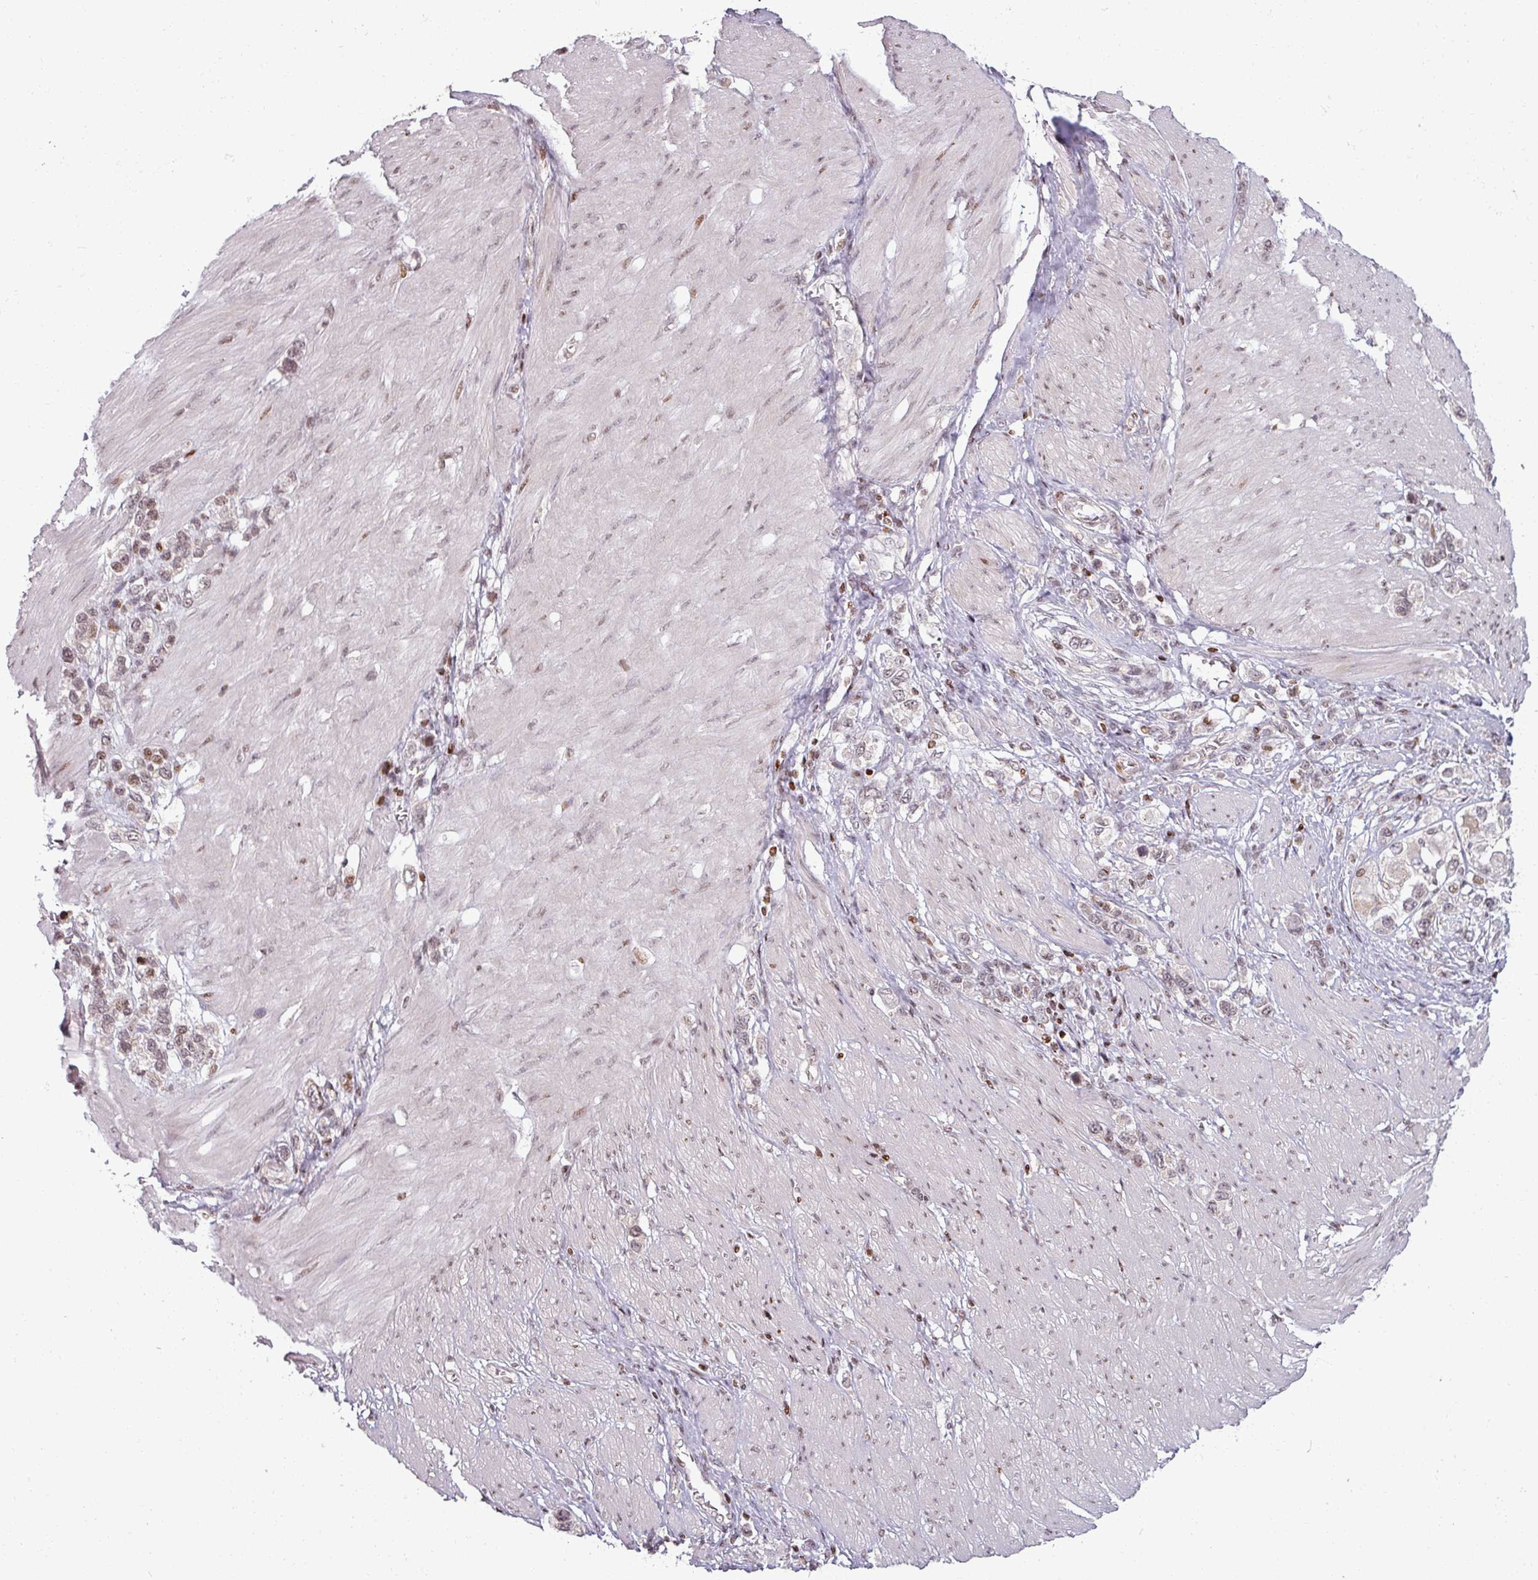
{"staining": {"intensity": "weak", "quantity": "25%-75%", "location": "nuclear"}, "tissue": "stomach cancer", "cell_type": "Tumor cells", "image_type": "cancer", "snomed": [{"axis": "morphology", "description": "Normal tissue, NOS"}, {"axis": "morphology", "description": "Adenocarcinoma, NOS"}, {"axis": "topography", "description": "Stomach, upper"}, {"axis": "topography", "description": "Stomach"}], "caption": "Immunohistochemical staining of adenocarcinoma (stomach) demonstrates low levels of weak nuclear positivity in approximately 25%-75% of tumor cells.", "gene": "NCOR1", "patient": {"sex": "female", "age": 65}}